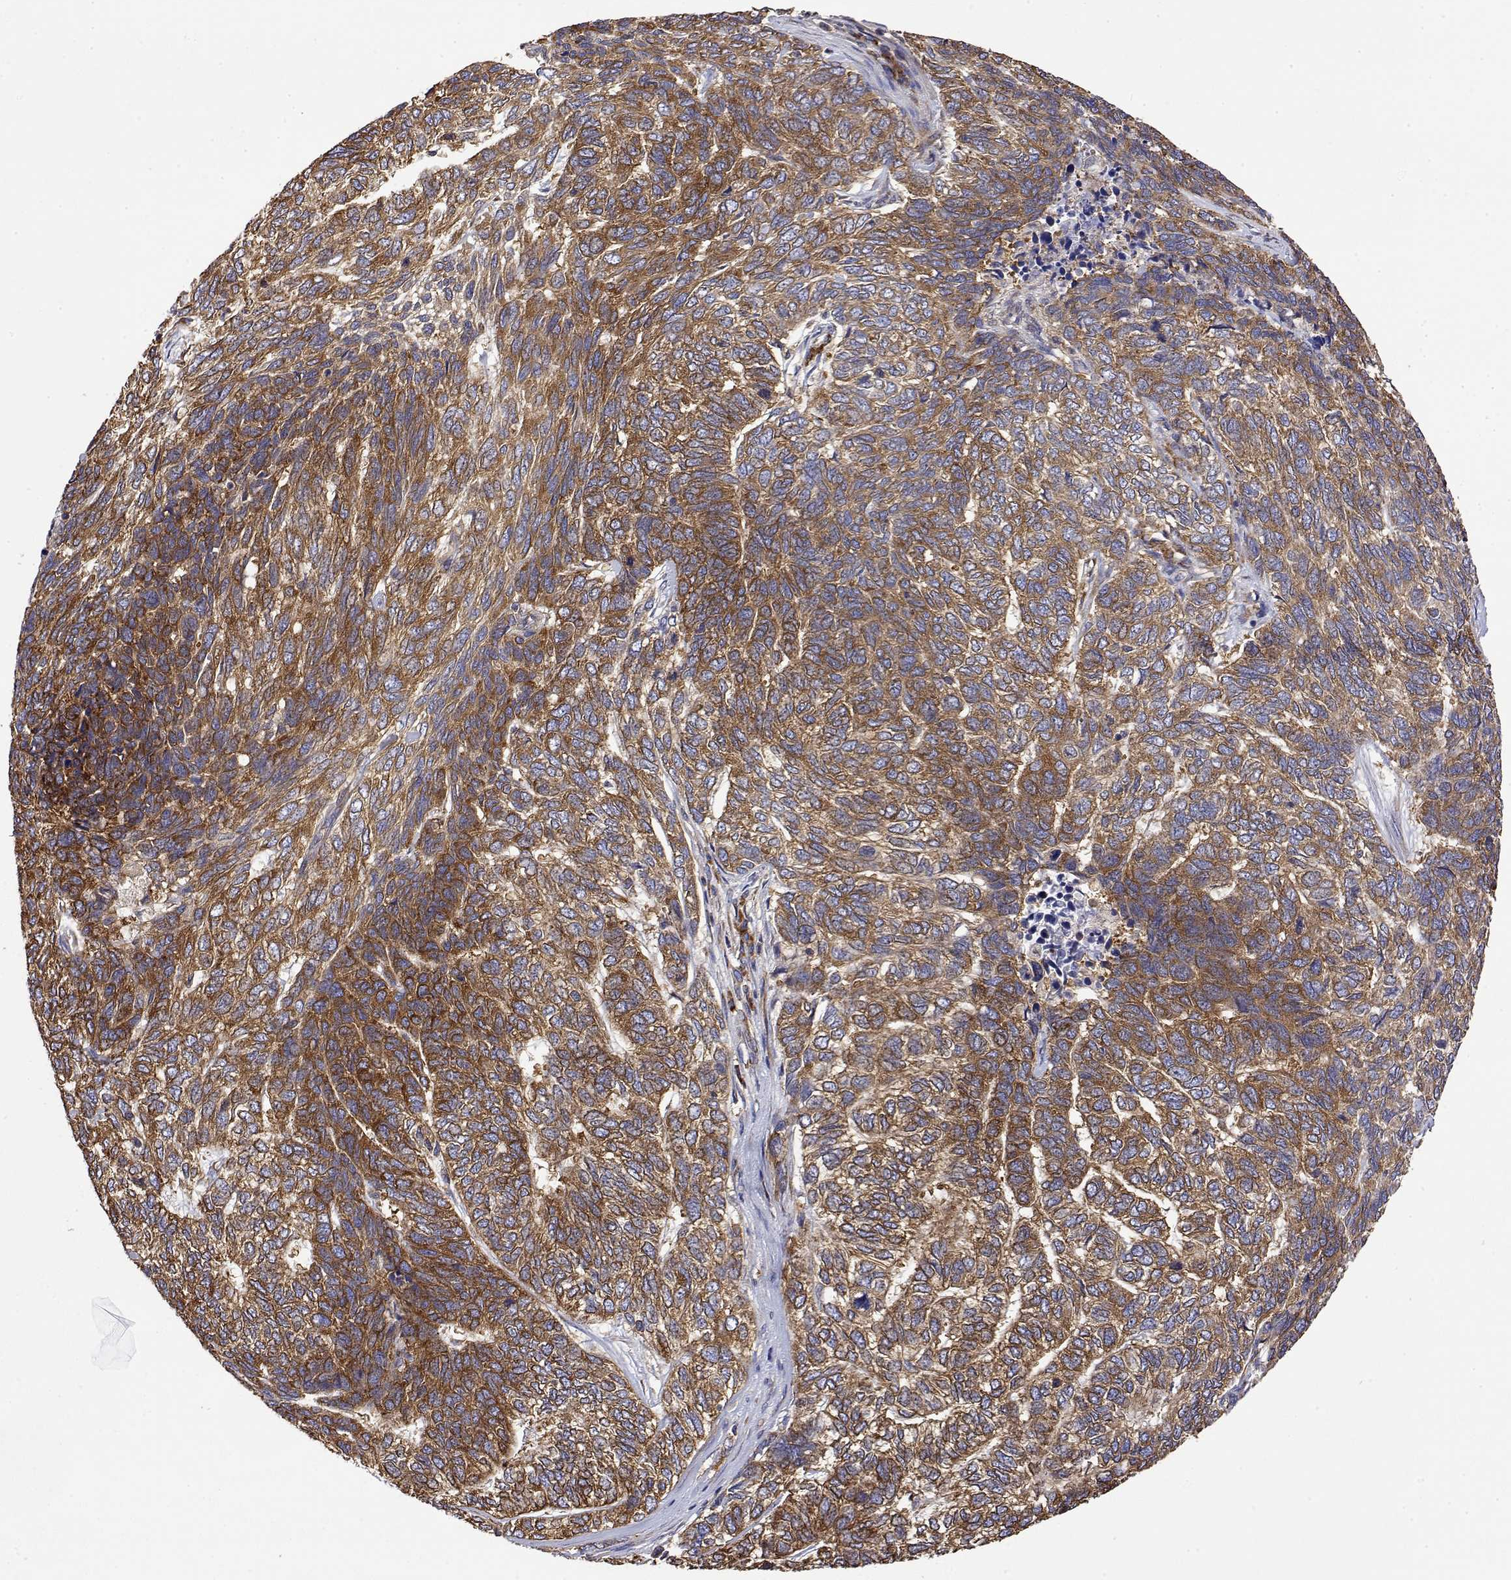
{"staining": {"intensity": "strong", "quantity": ">75%", "location": "cytoplasmic/membranous"}, "tissue": "skin cancer", "cell_type": "Tumor cells", "image_type": "cancer", "snomed": [{"axis": "morphology", "description": "Basal cell carcinoma"}, {"axis": "topography", "description": "Skin"}], "caption": "Immunohistochemistry of skin basal cell carcinoma shows high levels of strong cytoplasmic/membranous expression in about >75% of tumor cells.", "gene": "EEF1G", "patient": {"sex": "female", "age": 65}}